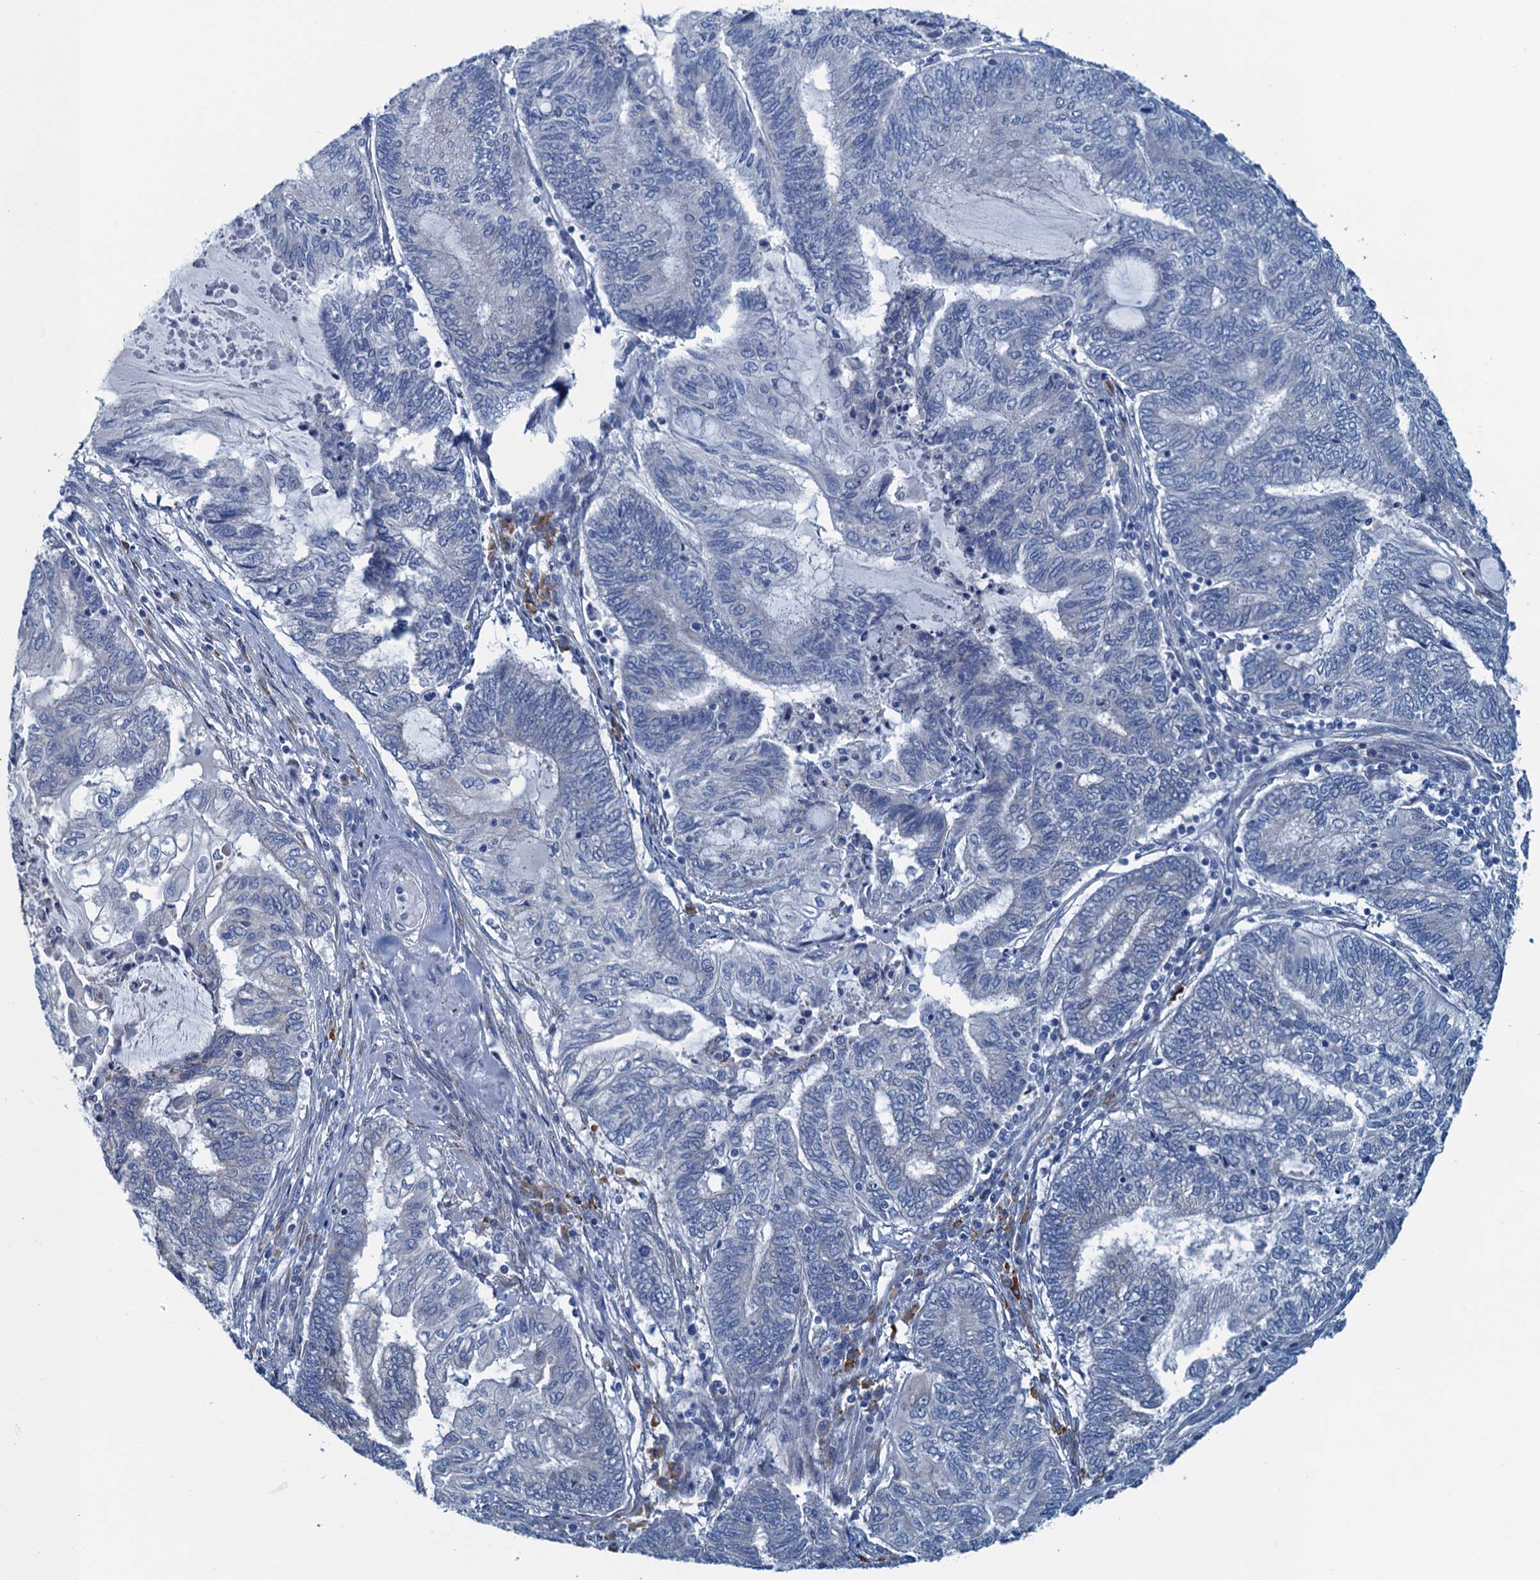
{"staining": {"intensity": "negative", "quantity": "none", "location": "none"}, "tissue": "endometrial cancer", "cell_type": "Tumor cells", "image_type": "cancer", "snomed": [{"axis": "morphology", "description": "Adenocarcinoma, NOS"}, {"axis": "topography", "description": "Uterus"}, {"axis": "topography", "description": "Endometrium"}], "caption": "An immunohistochemistry micrograph of endometrial adenocarcinoma is shown. There is no staining in tumor cells of endometrial adenocarcinoma.", "gene": "CBLIF", "patient": {"sex": "female", "age": 70}}